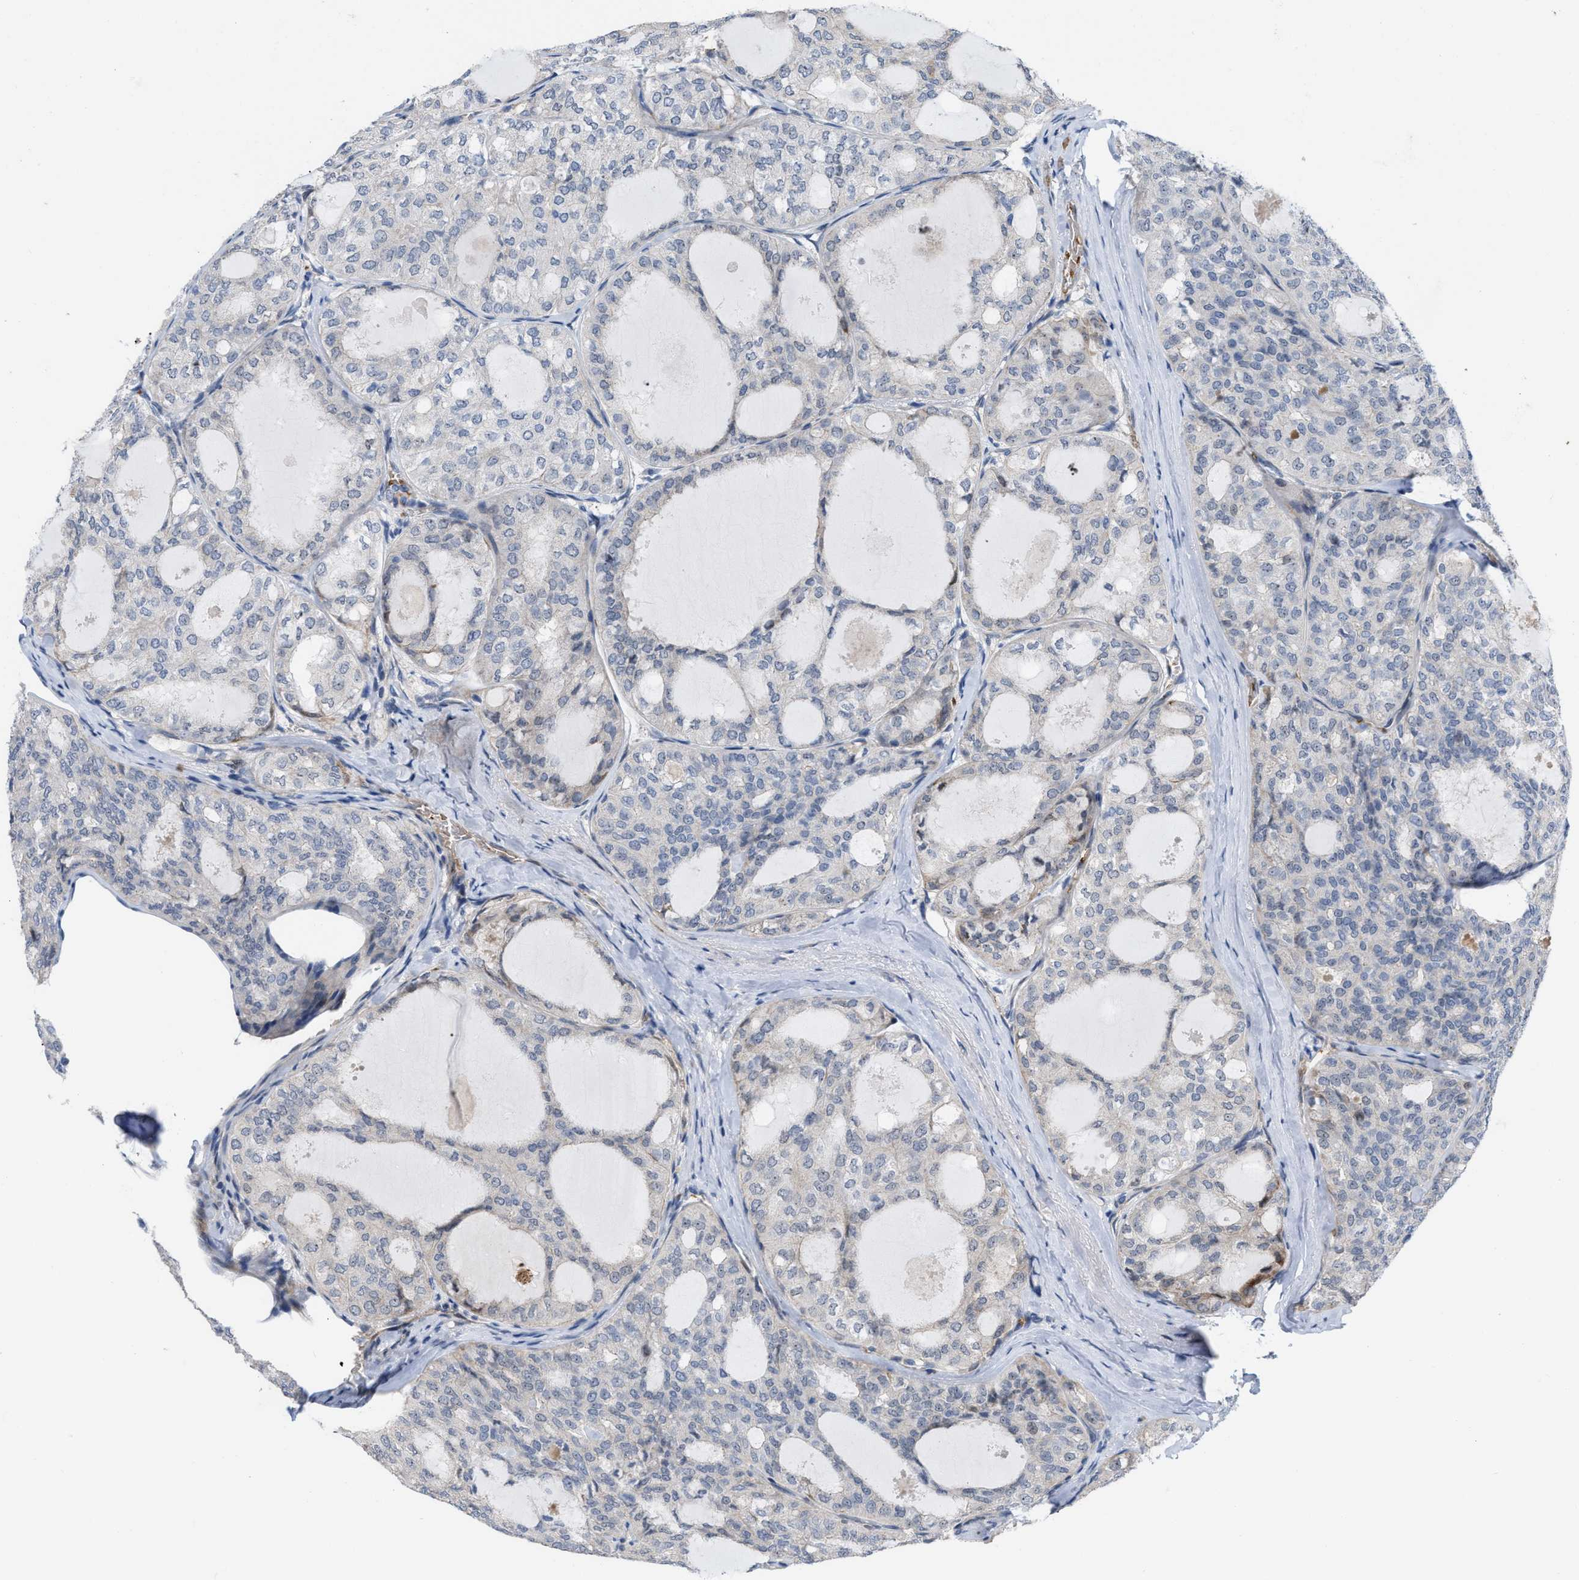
{"staining": {"intensity": "negative", "quantity": "none", "location": "none"}, "tissue": "thyroid cancer", "cell_type": "Tumor cells", "image_type": "cancer", "snomed": [{"axis": "morphology", "description": "Follicular adenoma carcinoma, NOS"}, {"axis": "topography", "description": "Thyroid gland"}], "caption": "Tumor cells show no significant protein staining in thyroid cancer (follicular adenoma carcinoma). Nuclei are stained in blue.", "gene": "POLR1F", "patient": {"sex": "male", "age": 75}}